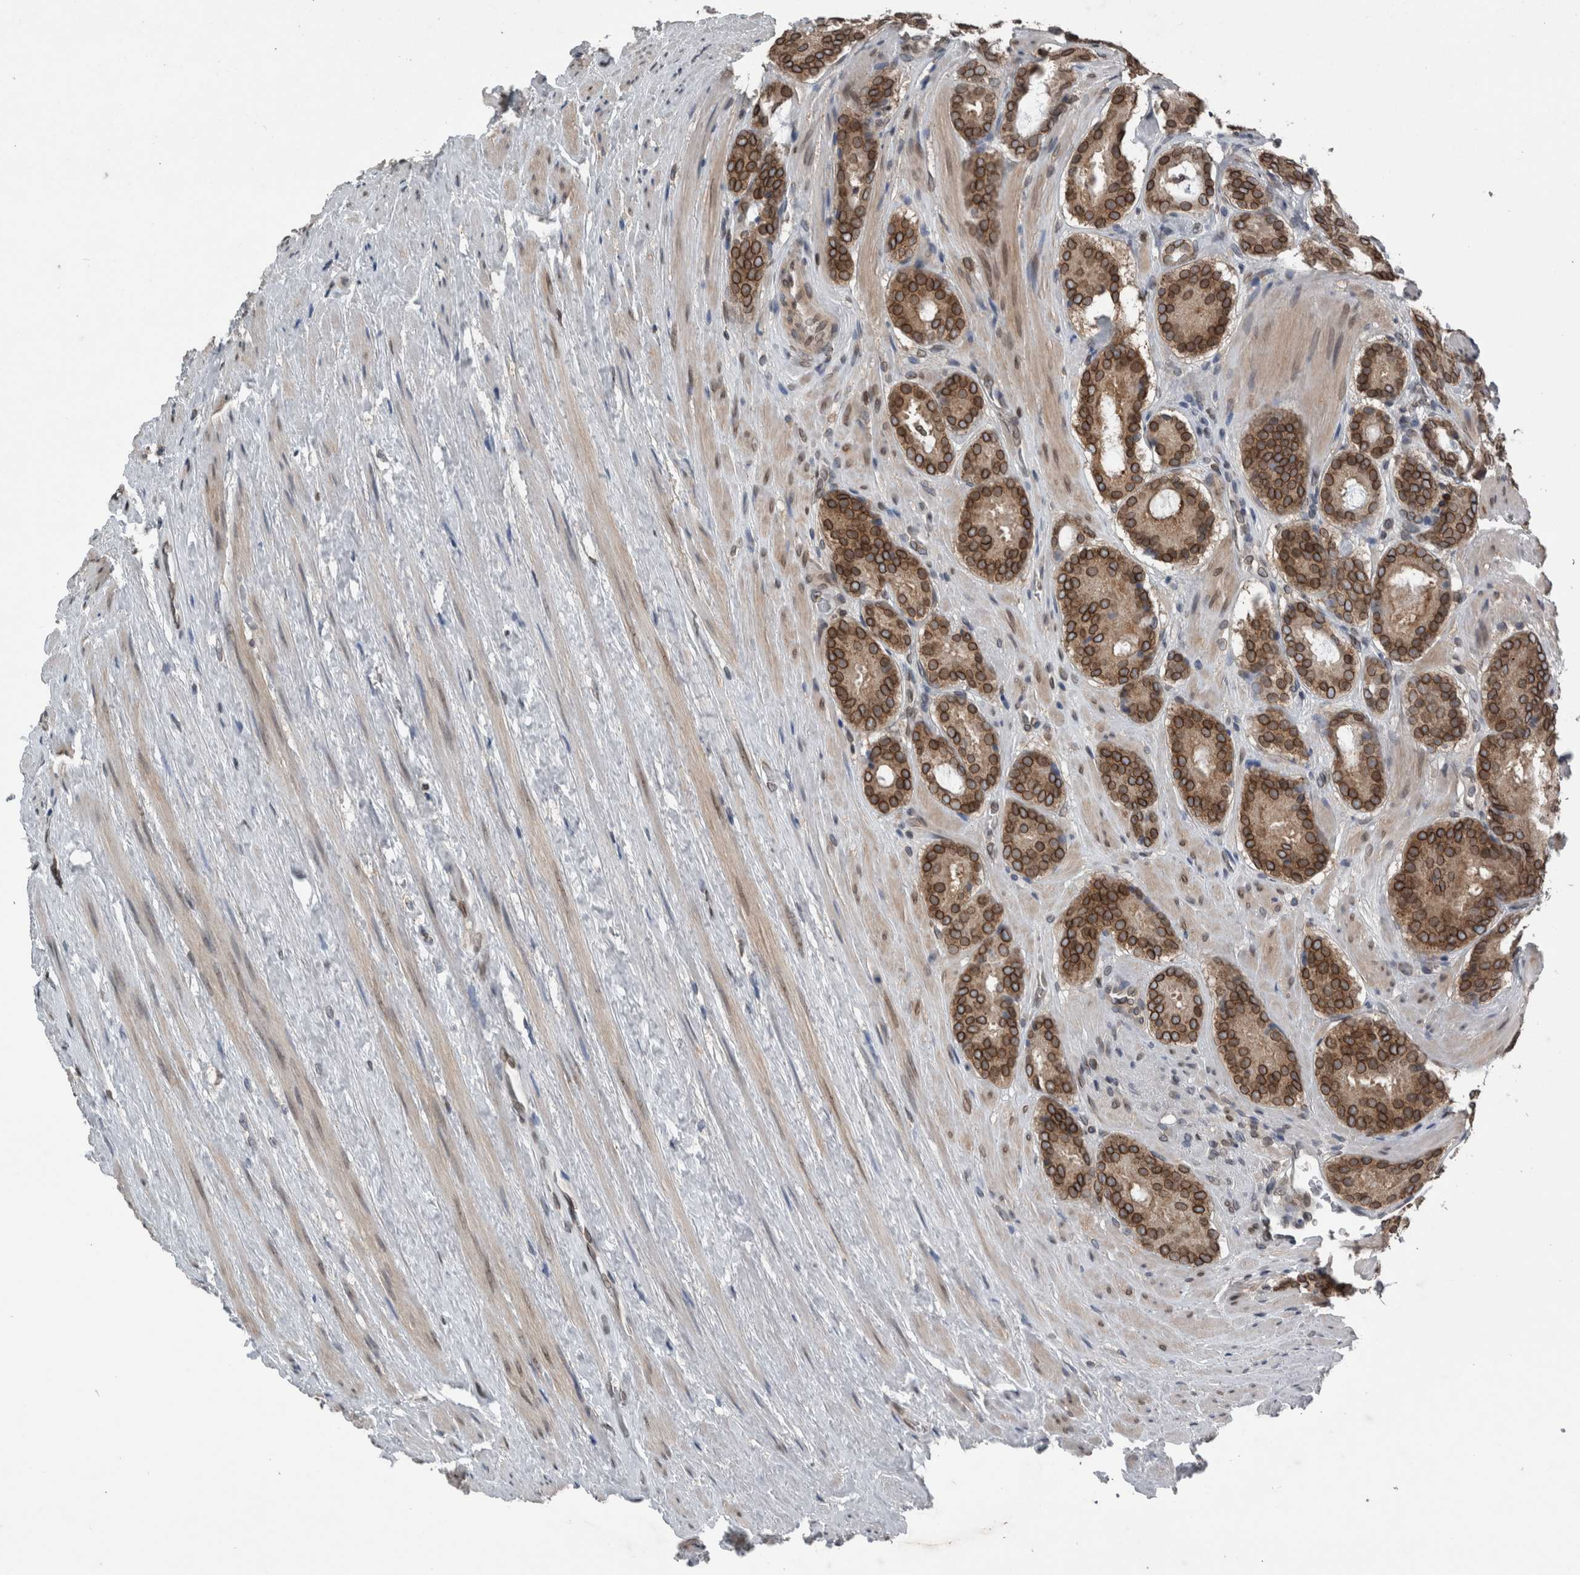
{"staining": {"intensity": "strong", "quantity": ">75%", "location": "cytoplasmic/membranous,nuclear"}, "tissue": "prostate cancer", "cell_type": "Tumor cells", "image_type": "cancer", "snomed": [{"axis": "morphology", "description": "Adenocarcinoma, Low grade"}, {"axis": "topography", "description": "Prostate"}], "caption": "IHC staining of prostate cancer, which shows high levels of strong cytoplasmic/membranous and nuclear positivity in approximately >75% of tumor cells indicating strong cytoplasmic/membranous and nuclear protein positivity. The staining was performed using DAB (brown) for protein detection and nuclei were counterstained in hematoxylin (blue).", "gene": "RANBP2", "patient": {"sex": "male", "age": 69}}